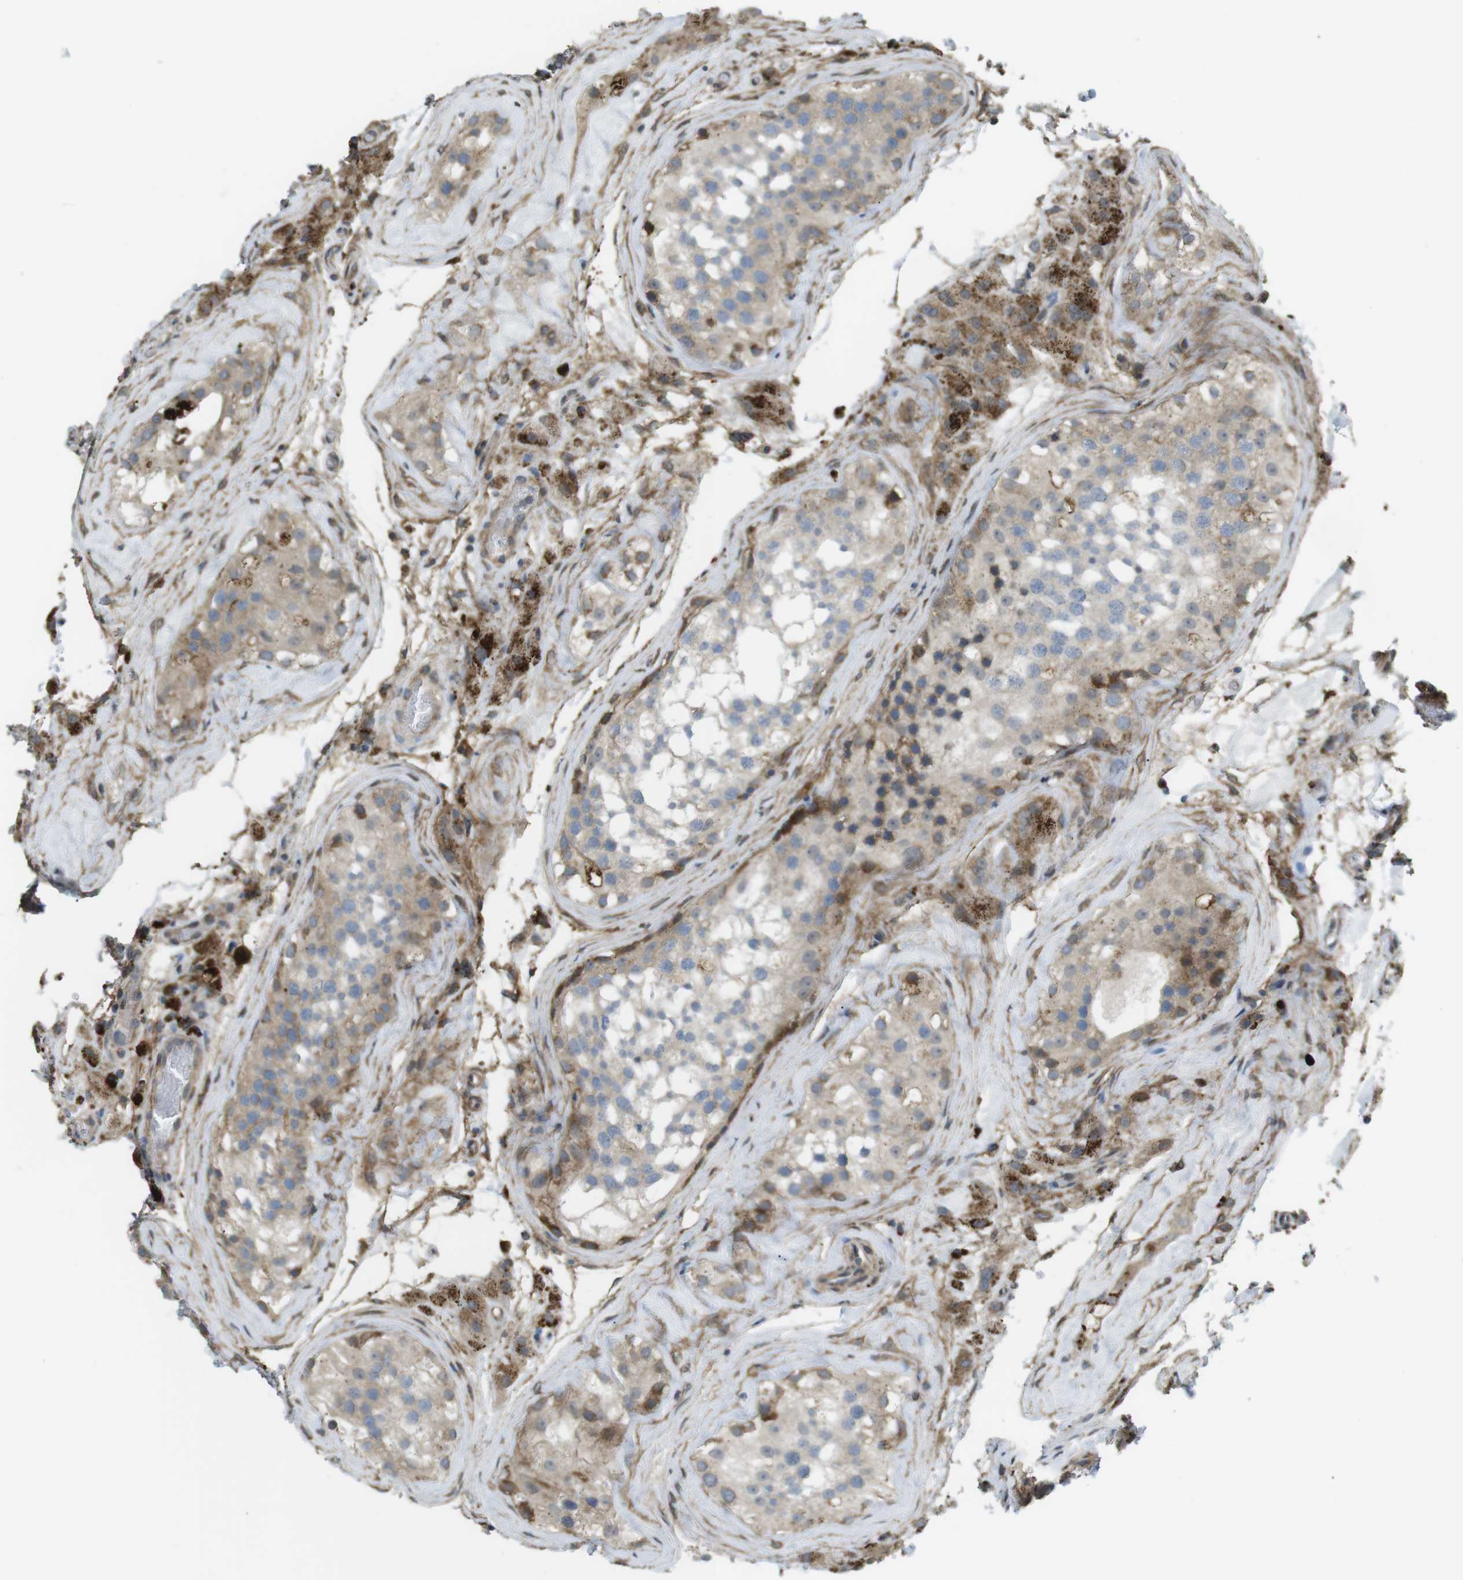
{"staining": {"intensity": "weak", "quantity": "25%-75%", "location": "cytoplasmic/membranous"}, "tissue": "testis", "cell_type": "Cells in seminiferous ducts", "image_type": "normal", "snomed": [{"axis": "morphology", "description": "Normal tissue, NOS"}, {"axis": "morphology", "description": "Seminoma, NOS"}, {"axis": "topography", "description": "Testis"}], "caption": "Weak cytoplasmic/membranous protein expression is appreciated in about 25%-75% of cells in seminiferous ducts in testis.", "gene": "KANK2", "patient": {"sex": "male", "age": 71}}